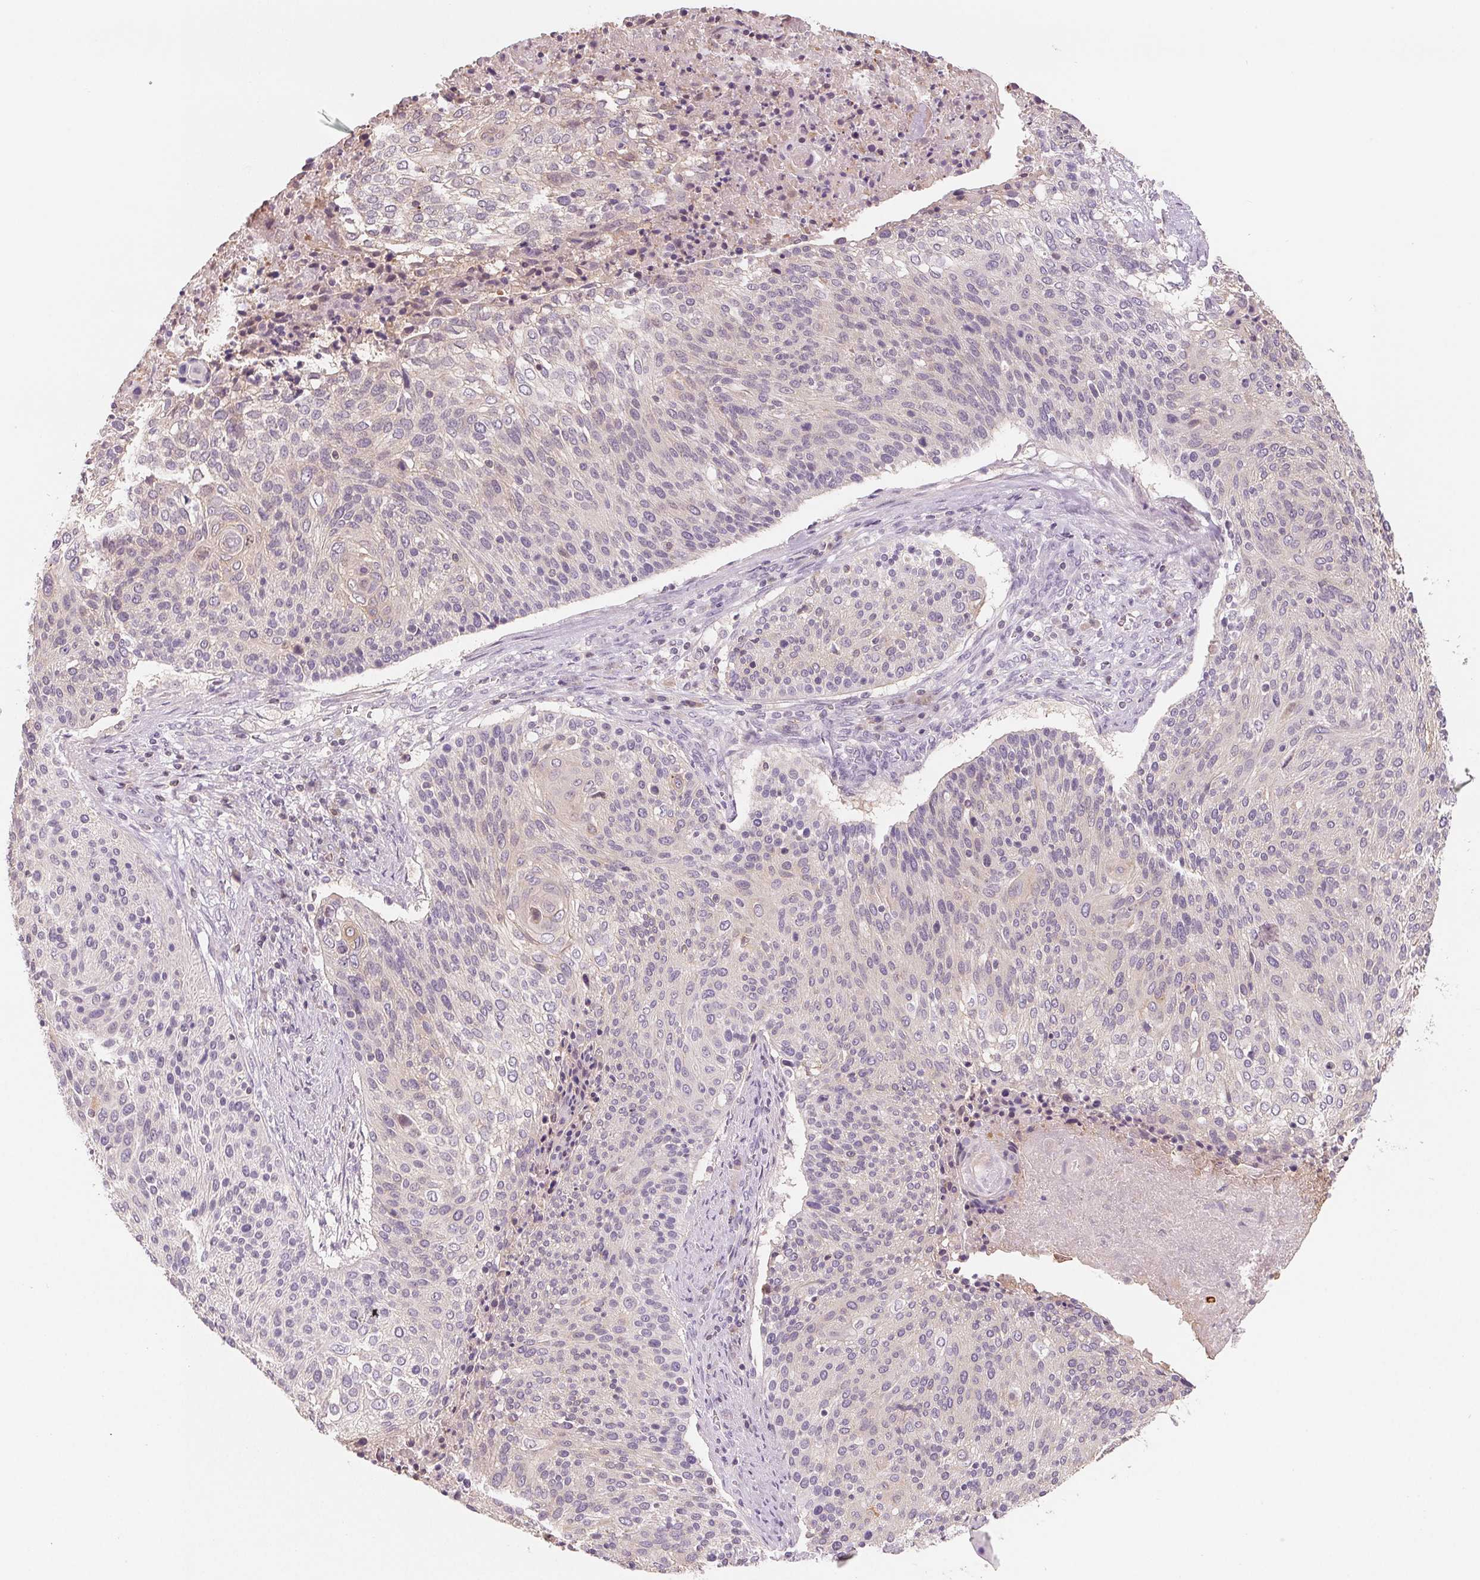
{"staining": {"intensity": "negative", "quantity": "none", "location": "none"}, "tissue": "cervical cancer", "cell_type": "Tumor cells", "image_type": "cancer", "snomed": [{"axis": "morphology", "description": "Squamous cell carcinoma, NOS"}, {"axis": "topography", "description": "Cervix"}], "caption": "Tumor cells are negative for brown protein staining in cervical squamous cell carcinoma. (DAB immunohistochemistry, high magnification).", "gene": "VTCN1", "patient": {"sex": "female", "age": 31}}